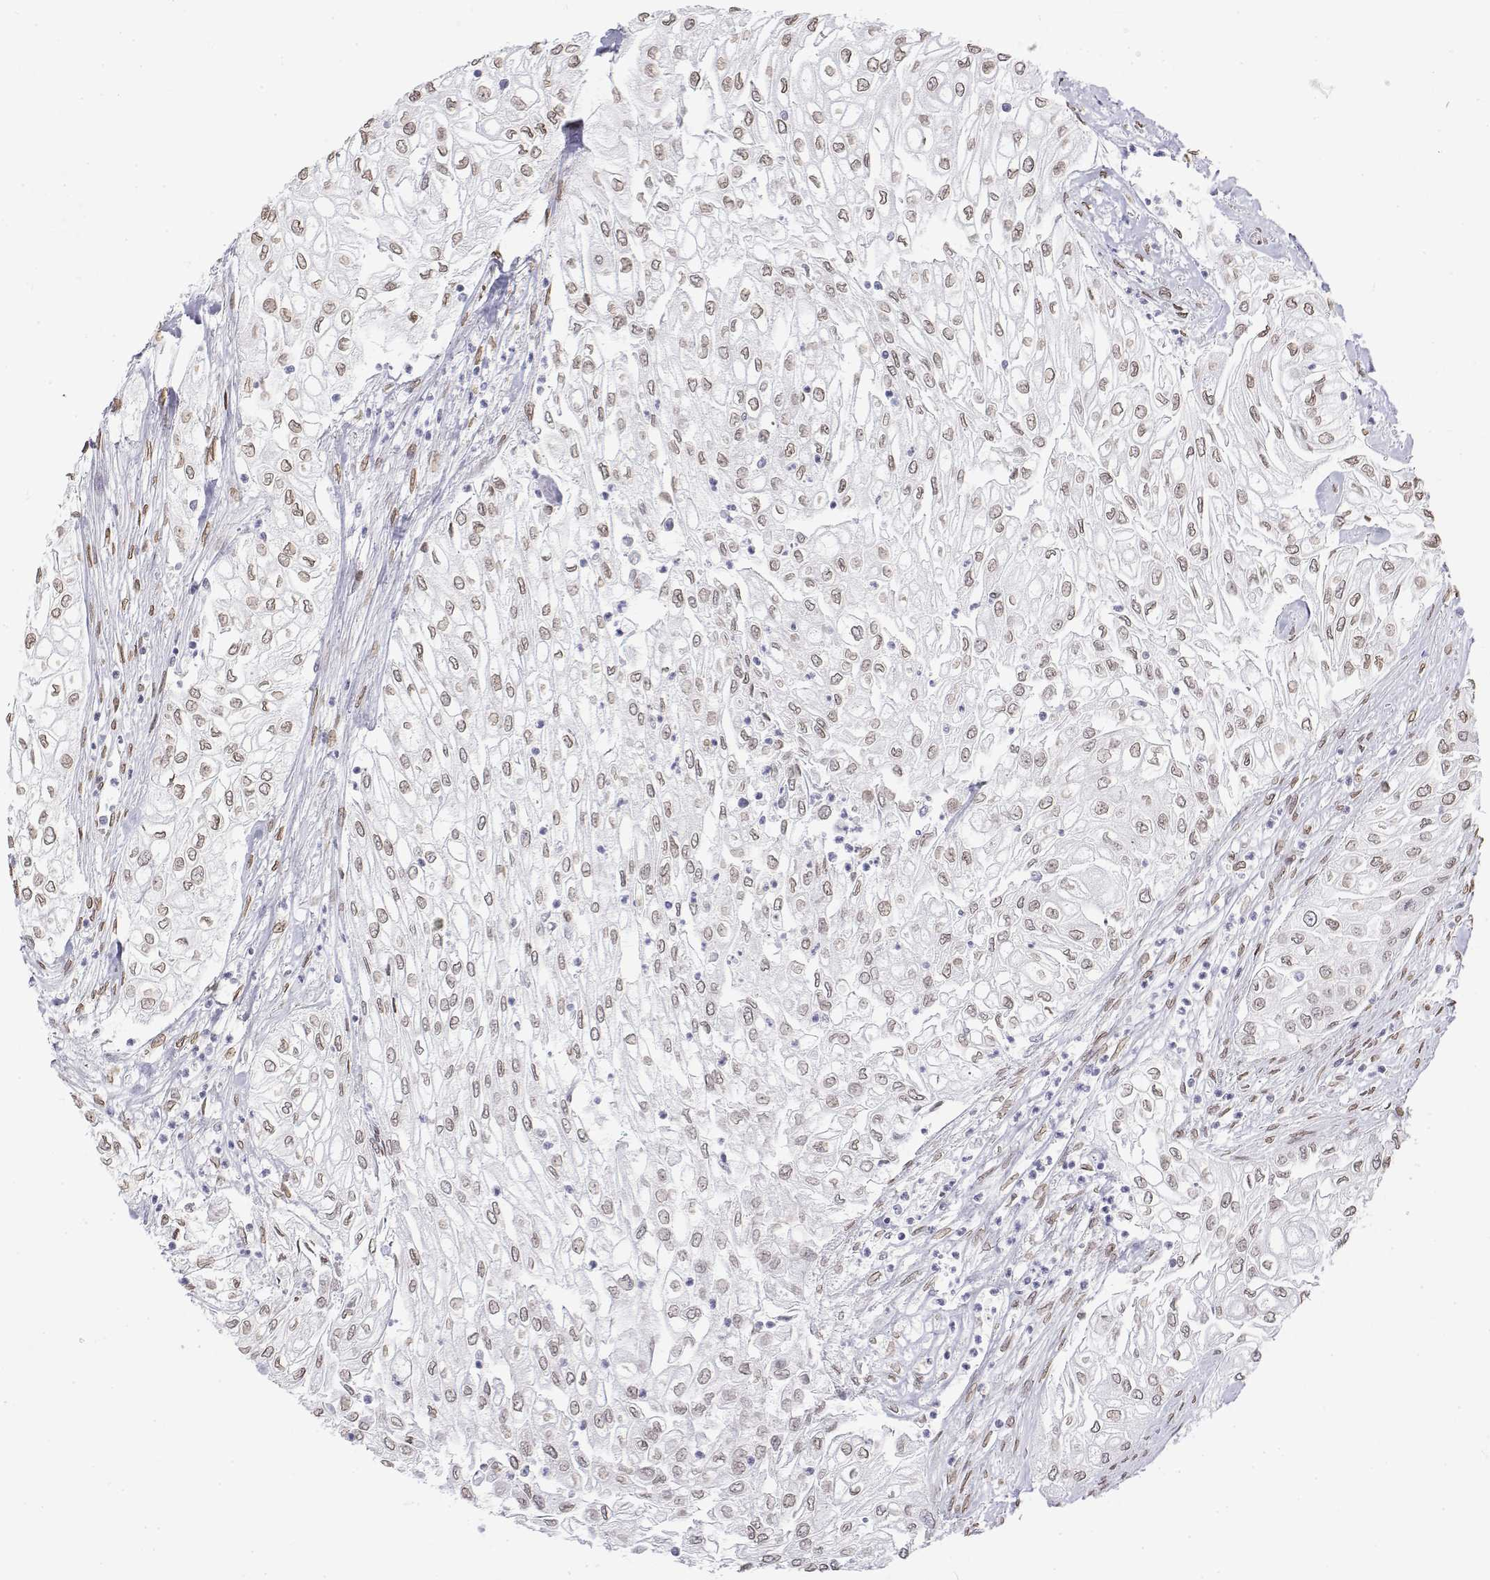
{"staining": {"intensity": "weak", "quantity": ">75%", "location": "cytoplasmic/membranous,nuclear"}, "tissue": "urothelial cancer", "cell_type": "Tumor cells", "image_type": "cancer", "snomed": [{"axis": "morphology", "description": "Urothelial carcinoma, High grade"}, {"axis": "topography", "description": "Urinary bladder"}], "caption": "Urothelial carcinoma (high-grade) tissue exhibits weak cytoplasmic/membranous and nuclear staining in approximately >75% of tumor cells, visualized by immunohistochemistry.", "gene": "ZNF532", "patient": {"sex": "male", "age": 62}}